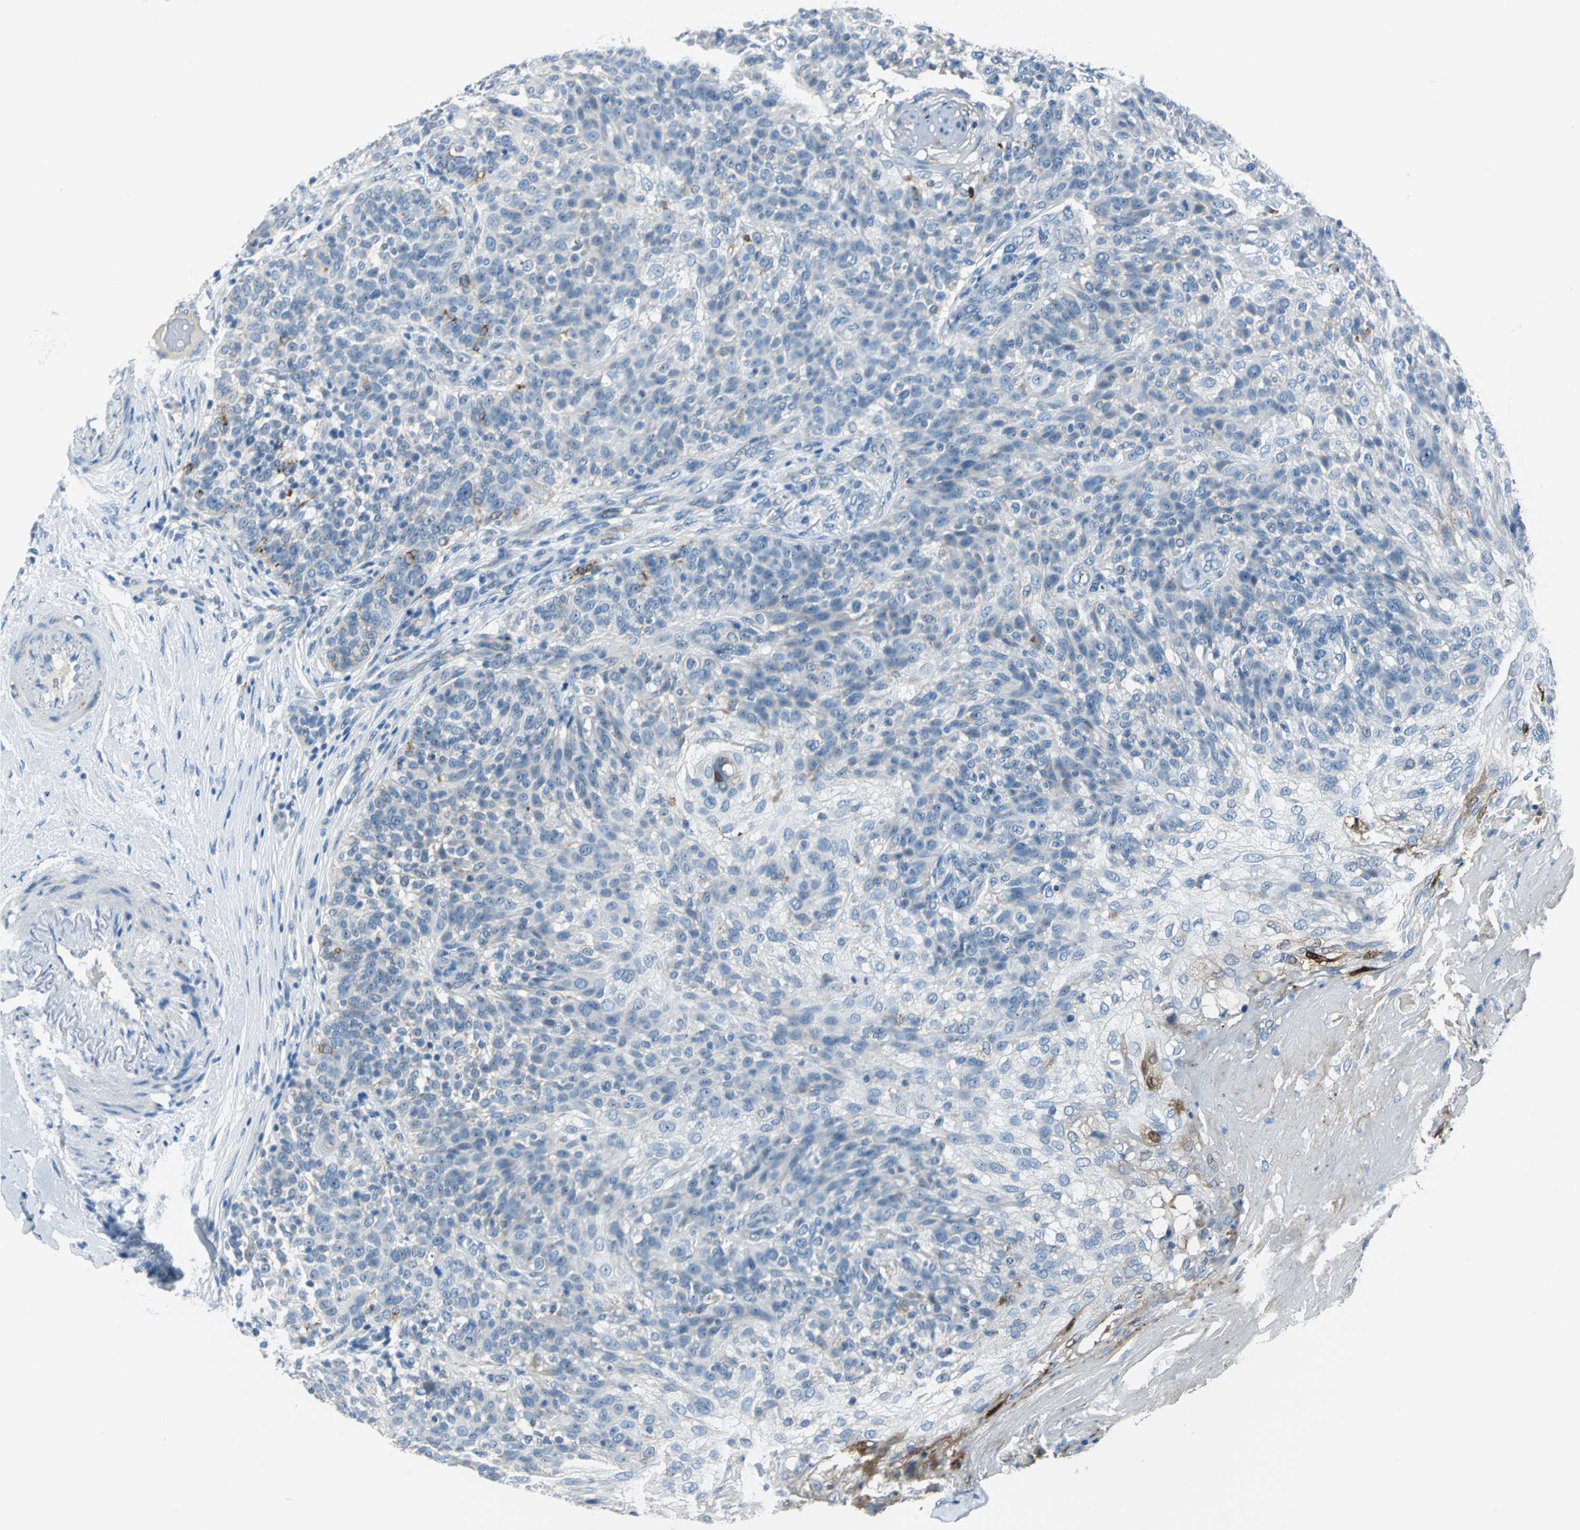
{"staining": {"intensity": "moderate", "quantity": "<25%", "location": "cytoplasmic/membranous"}, "tissue": "skin cancer", "cell_type": "Tumor cells", "image_type": "cancer", "snomed": [{"axis": "morphology", "description": "Normal tissue, NOS"}, {"axis": "morphology", "description": "Squamous cell carcinoma, NOS"}, {"axis": "topography", "description": "Skin"}], "caption": "Human squamous cell carcinoma (skin) stained with a brown dye exhibits moderate cytoplasmic/membranous positive positivity in about <25% of tumor cells.", "gene": "MUC4", "patient": {"sex": "female", "age": 83}}